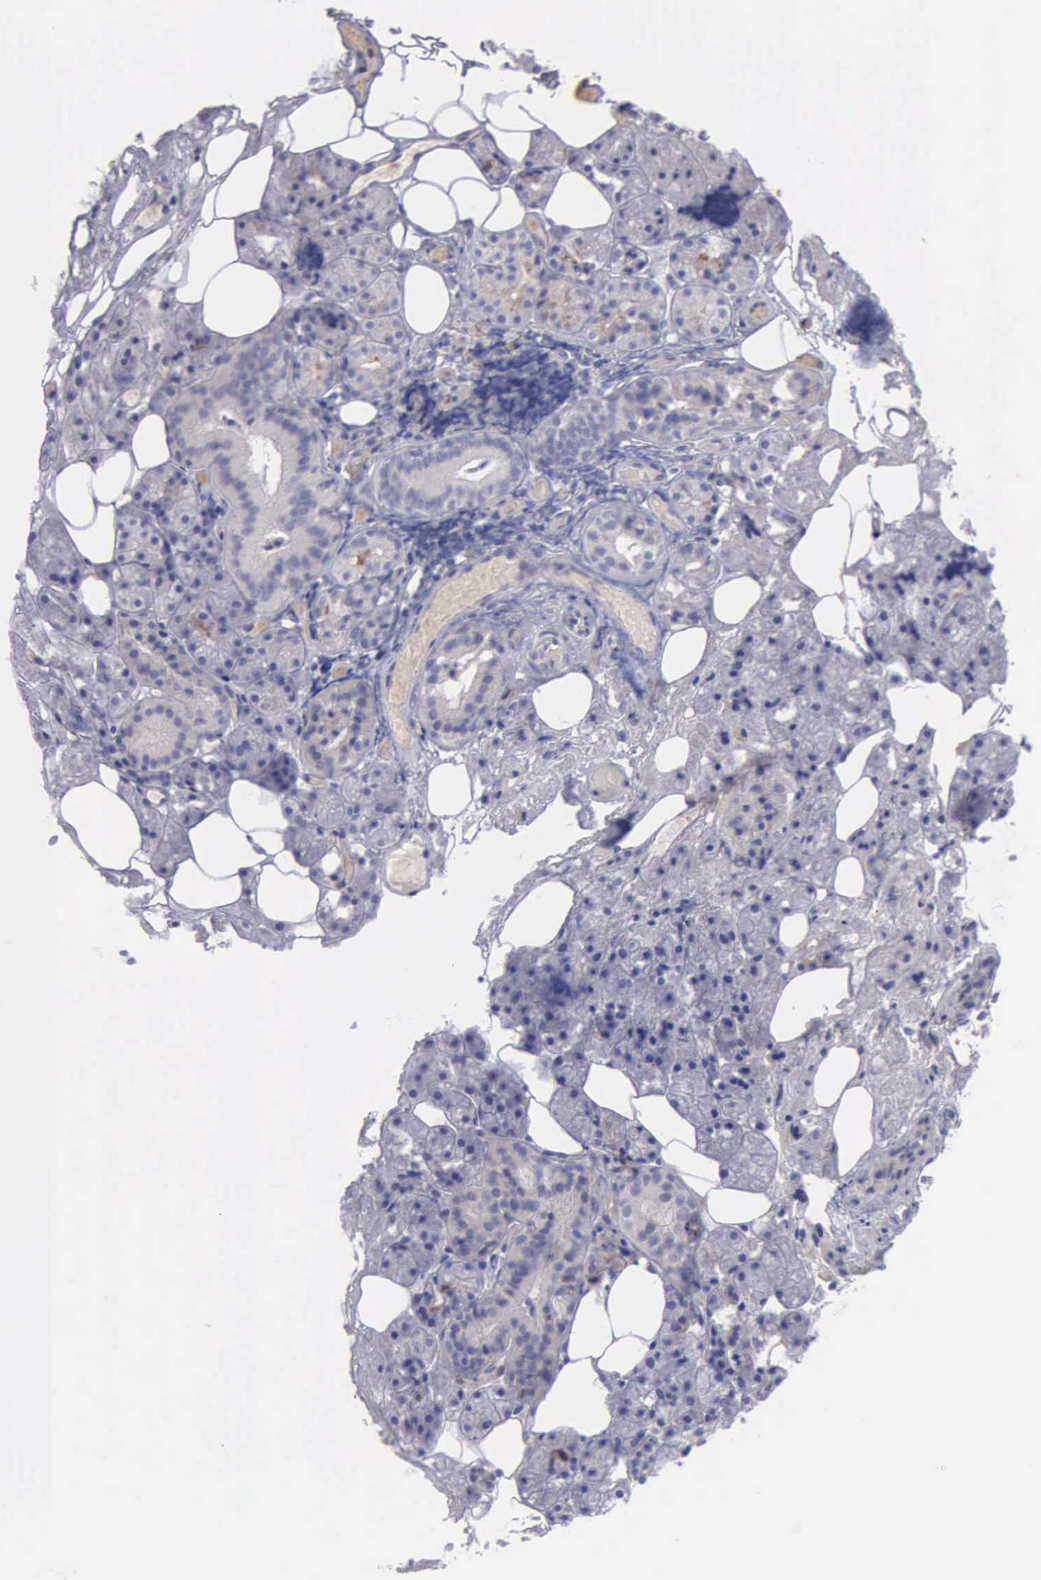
{"staining": {"intensity": "weak", "quantity": "<25%", "location": "cytoplasmic/membranous"}, "tissue": "salivary gland", "cell_type": "Glandular cells", "image_type": "normal", "snomed": [{"axis": "morphology", "description": "Normal tissue, NOS"}, {"axis": "topography", "description": "Salivary gland"}], "caption": "Image shows no protein positivity in glandular cells of normal salivary gland.", "gene": "TYRP1", "patient": {"sex": "female", "age": 55}}